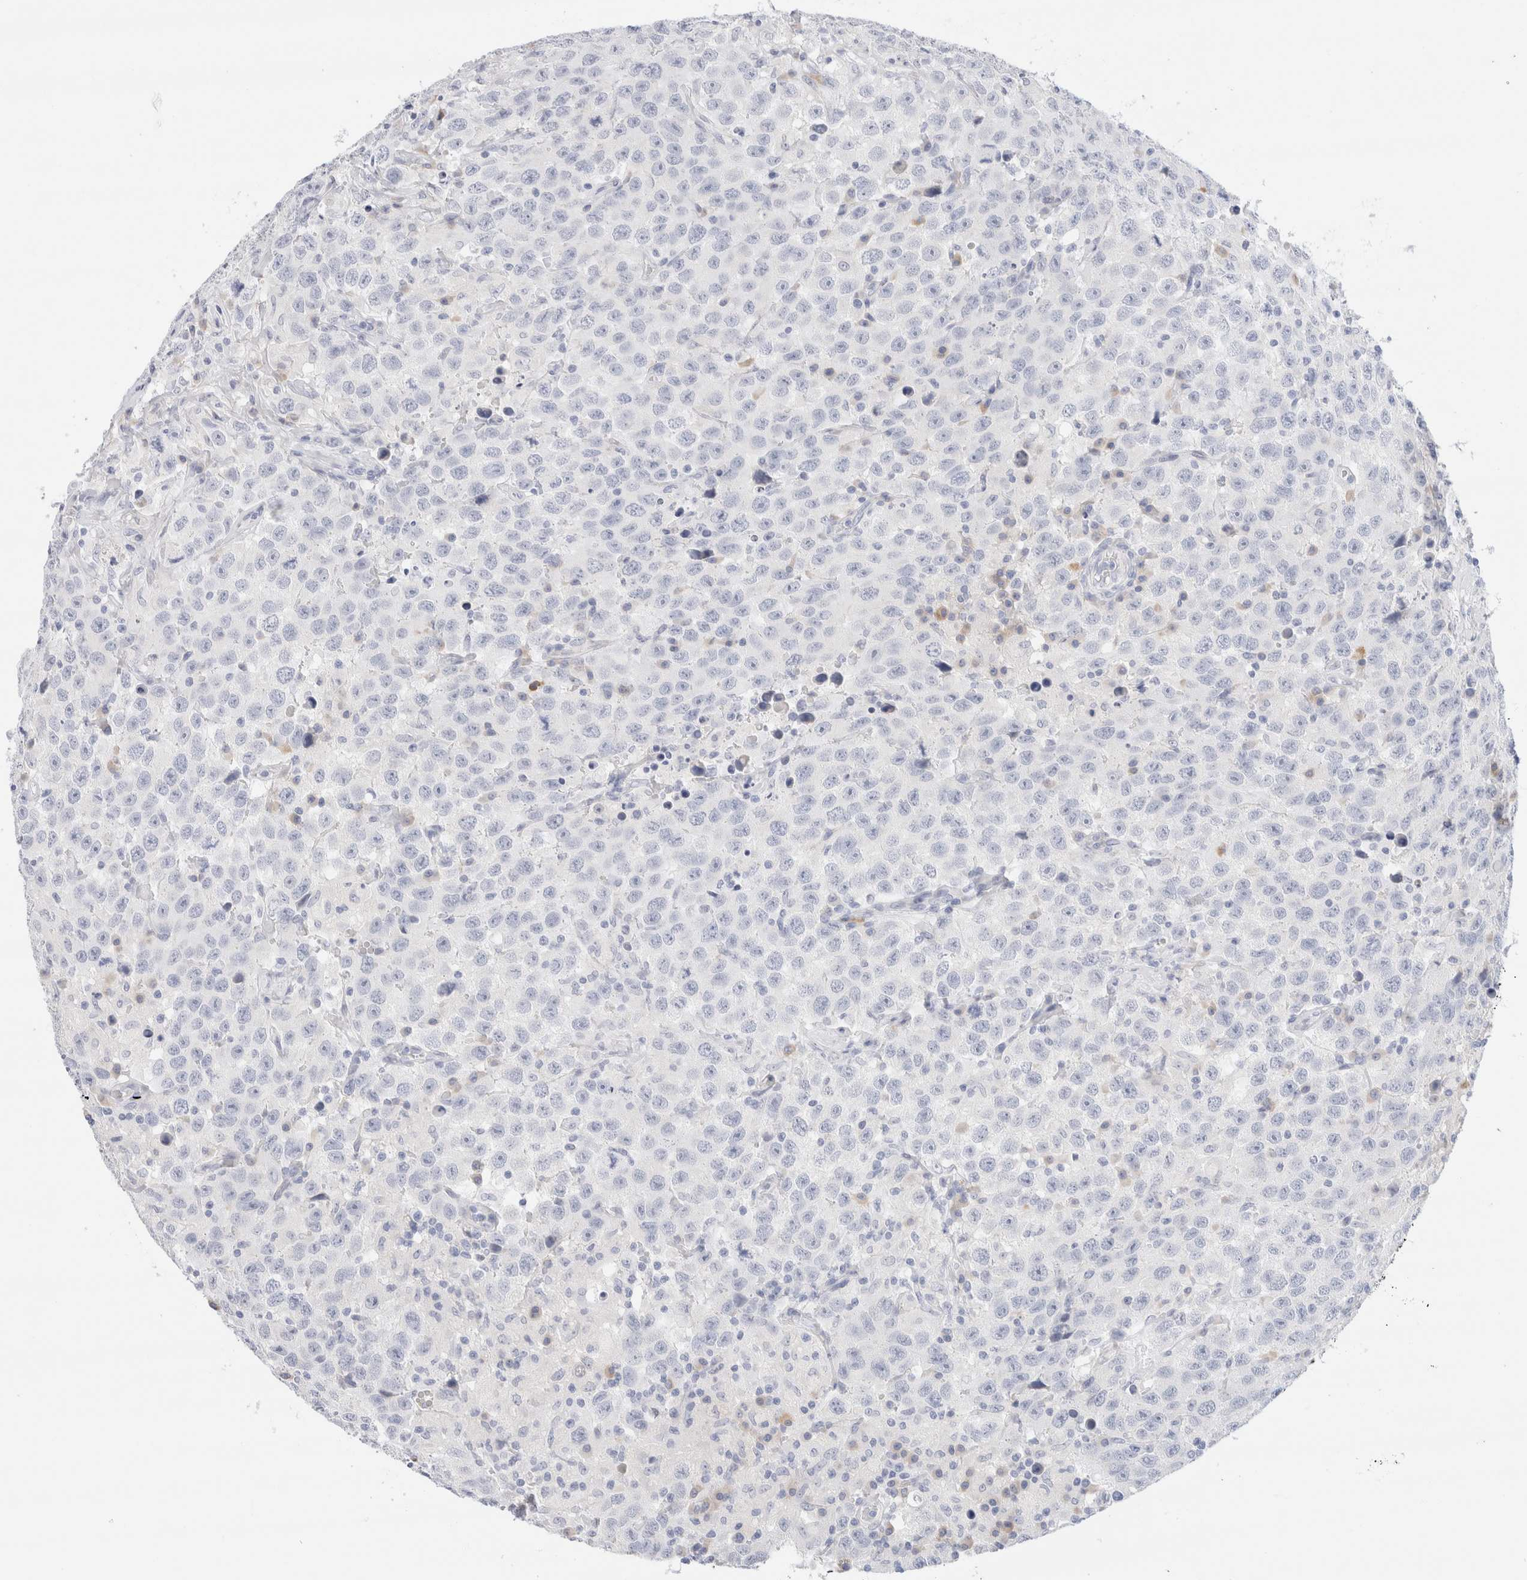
{"staining": {"intensity": "negative", "quantity": "none", "location": "none"}, "tissue": "testis cancer", "cell_type": "Tumor cells", "image_type": "cancer", "snomed": [{"axis": "morphology", "description": "Seminoma, NOS"}, {"axis": "topography", "description": "Testis"}], "caption": "The image shows no staining of tumor cells in testis cancer.", "gene": "GADD45G", "patient": {"sex": "male", "age": 41}}